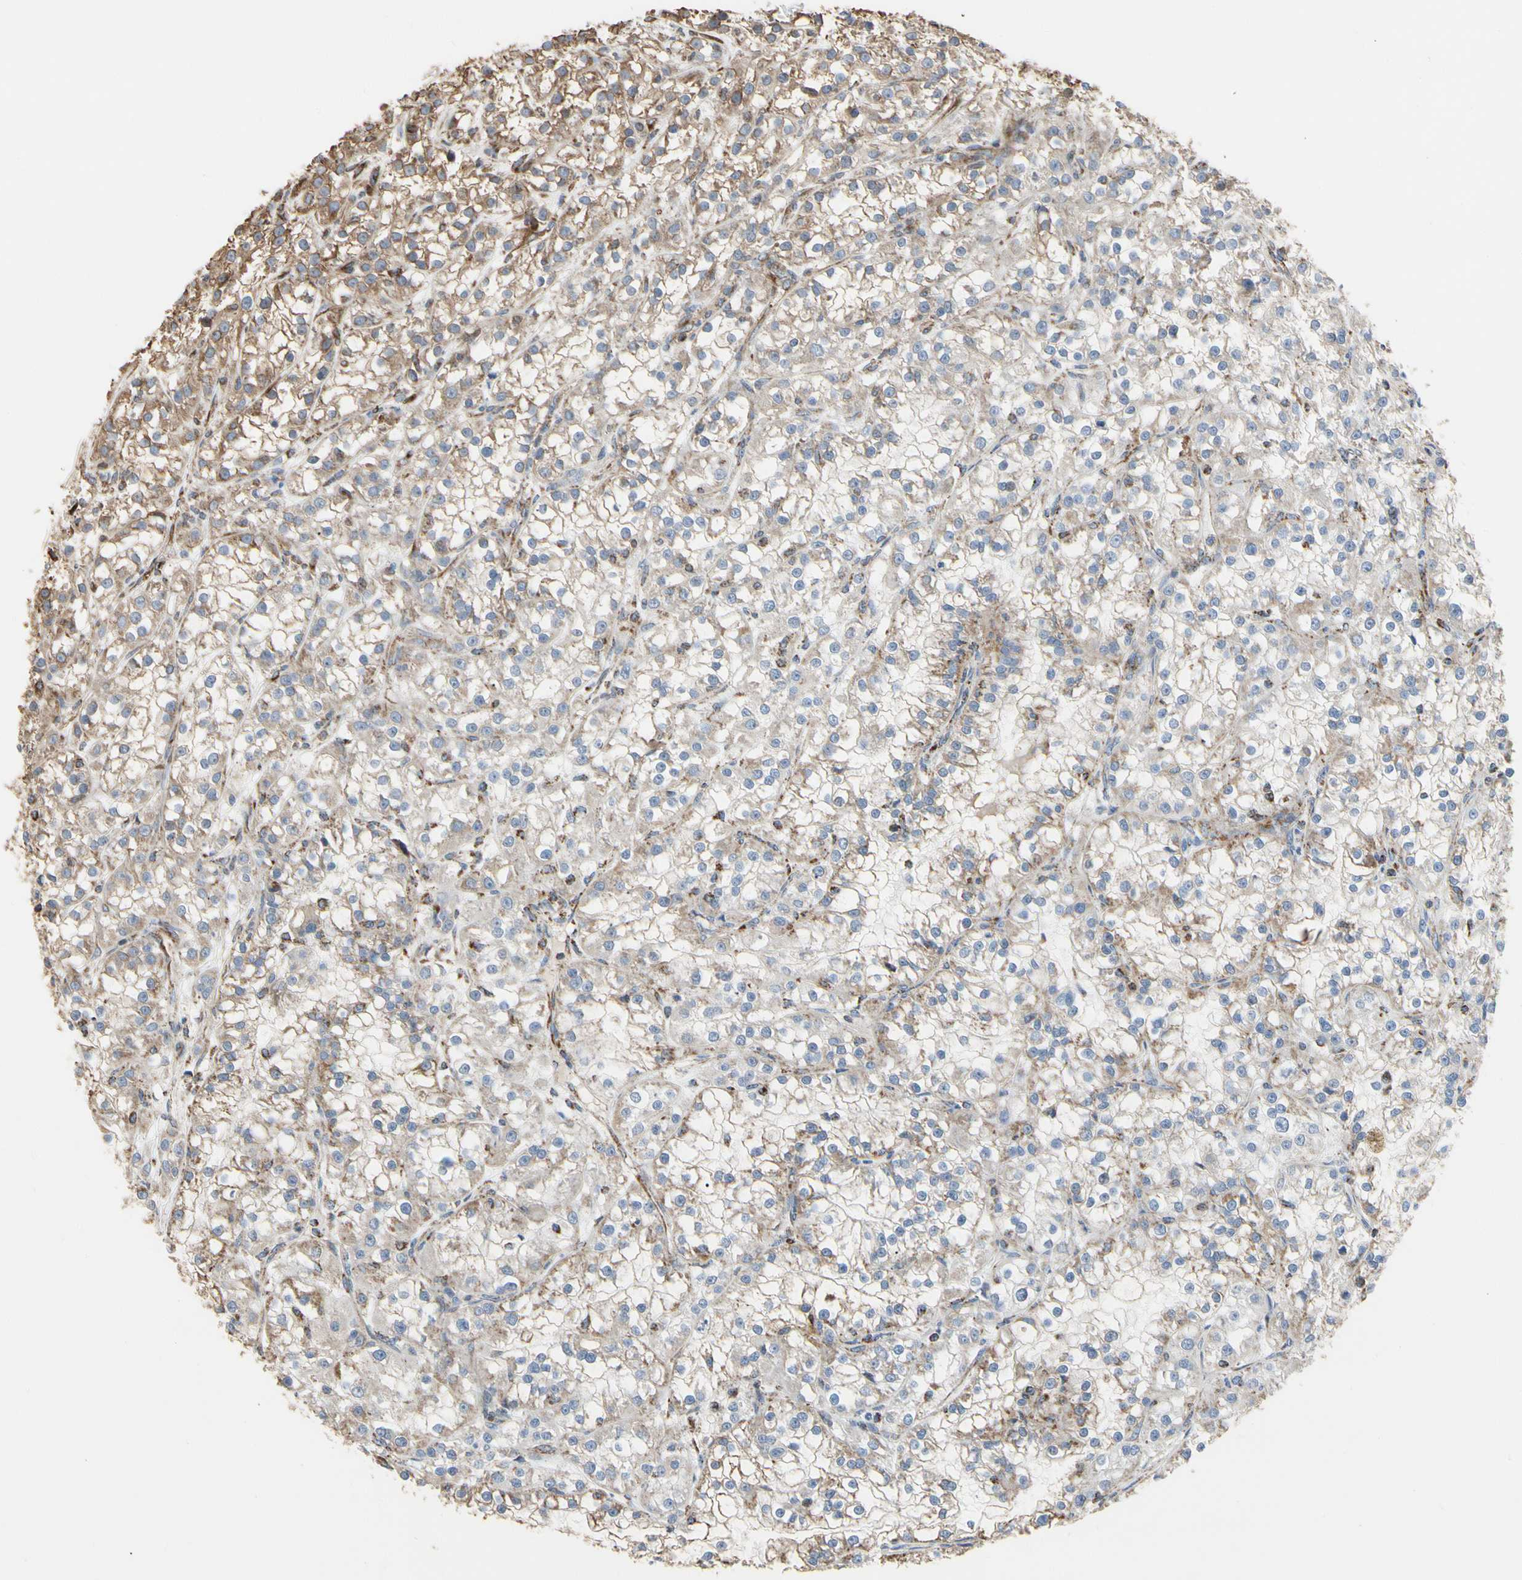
{"staining": {"intensity": "weak", "quantity": "<25%", "location": "none"}, "tissue": "renal cancer", "cell_type": "Tumor cells", "image_type": "cancer", "snomed": [{"axis": "morphology", "description": "Adenocarcinoma, NOS"}, {"axis": "topography", "description": "Kidney"}], "caption": "Immunohistochemical staining of human renal cancer (adenocarcinoma) exhibits no significant positivity in tumor cells. The staining is performed using DAB brown chromogen with nuclei counter-stained in using hematoxylin.", "gene": "TUBA1A", "patient": {"sex": "female", "age": 52}}